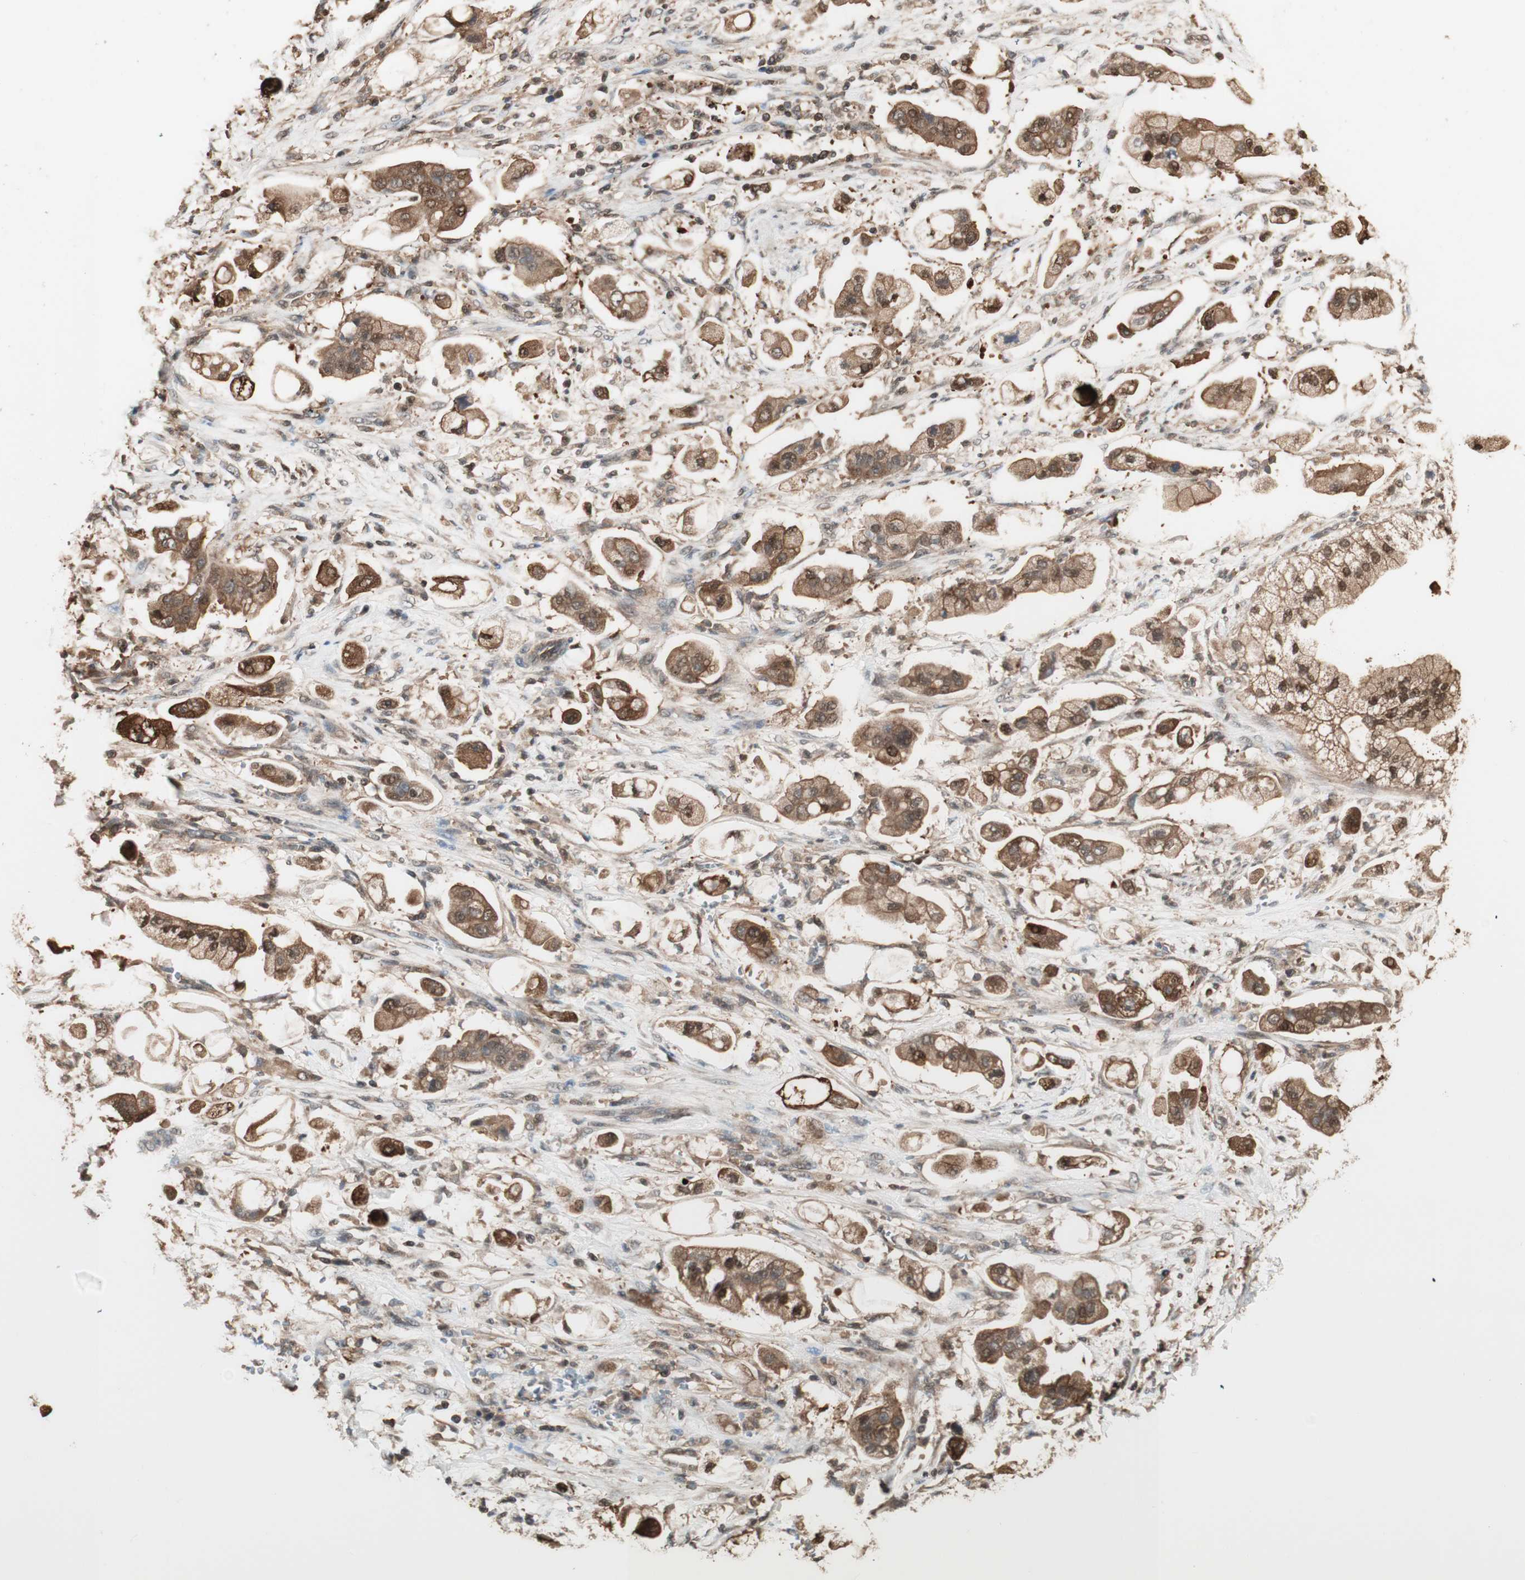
{"staining": {"intensity": "moderate", "quantity": ">75%", "location": "cytoplasmic/membranous,nuclear"}, "tissue": "stomach cancer", "cell_type": "Tumor cells", "image_type": "cancer", "snomed": [{"axis": "morphology", "description": "Adenocarcinoma, NOS"}, {"axis": "topography", "description": "Stomach"}], "caption": "Stomach adenocarcinoma stained for a protein (brown) demonstrates moderate cytoplasmic/membranous and nuclear positive positivity in about >75% of tumor cells.", "gene": "YWHAB", "patient": {"sex": "male", "age": 62}}